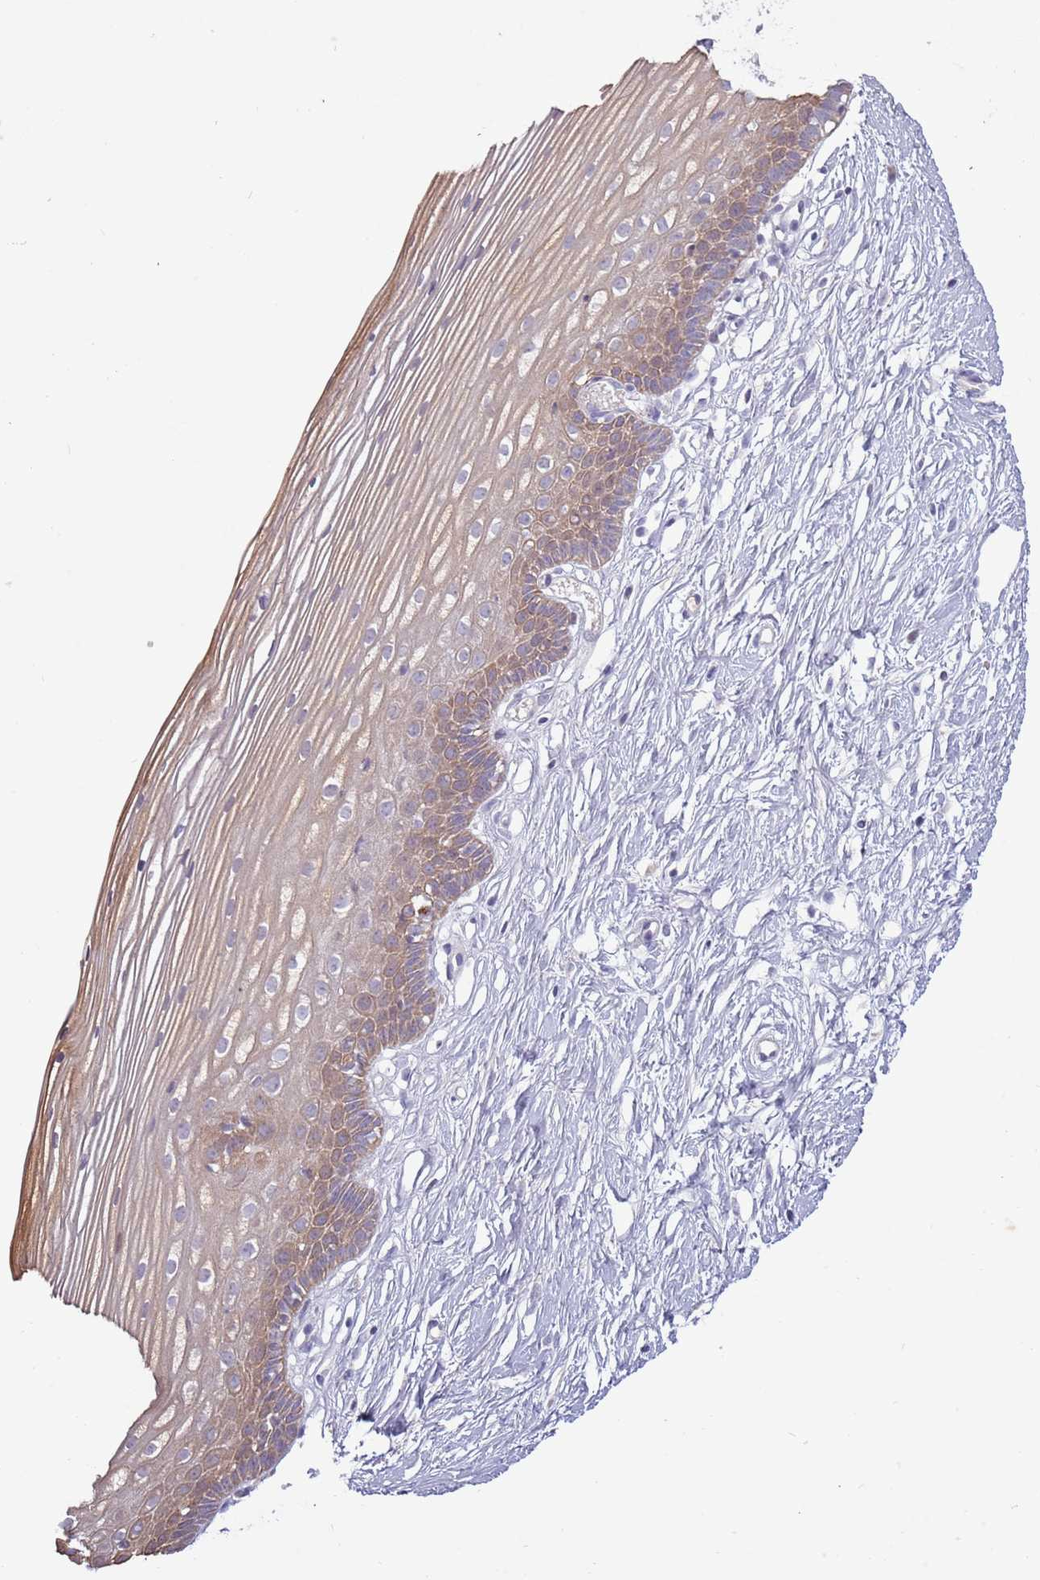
{"staining": {"intensity": "negative", "quantity": "none", "location": "none"}, "tissue": "cervix", "cell_type": "Glandular cells", "image_type": "normal", "snomed": [{"axis": "morphology", "description": "Normal tissue, NOS"}, {"axis": "topography", "description": "Cervix"}], "caption": "This histopathology image is of benign cervix stained with immunohistochemistry (IHC) to label a protein in brown with the nuclei are counter-stained blue. There is no staining in glandular cells. (Stains: DAB (3,3'-diaminobenzidine) IHC with hematoxylin counter stain, Microscopy: brightfield microscopy at high magnification).", "gene": "SYS1", "patient": {"sex": "female", "age": 40}}